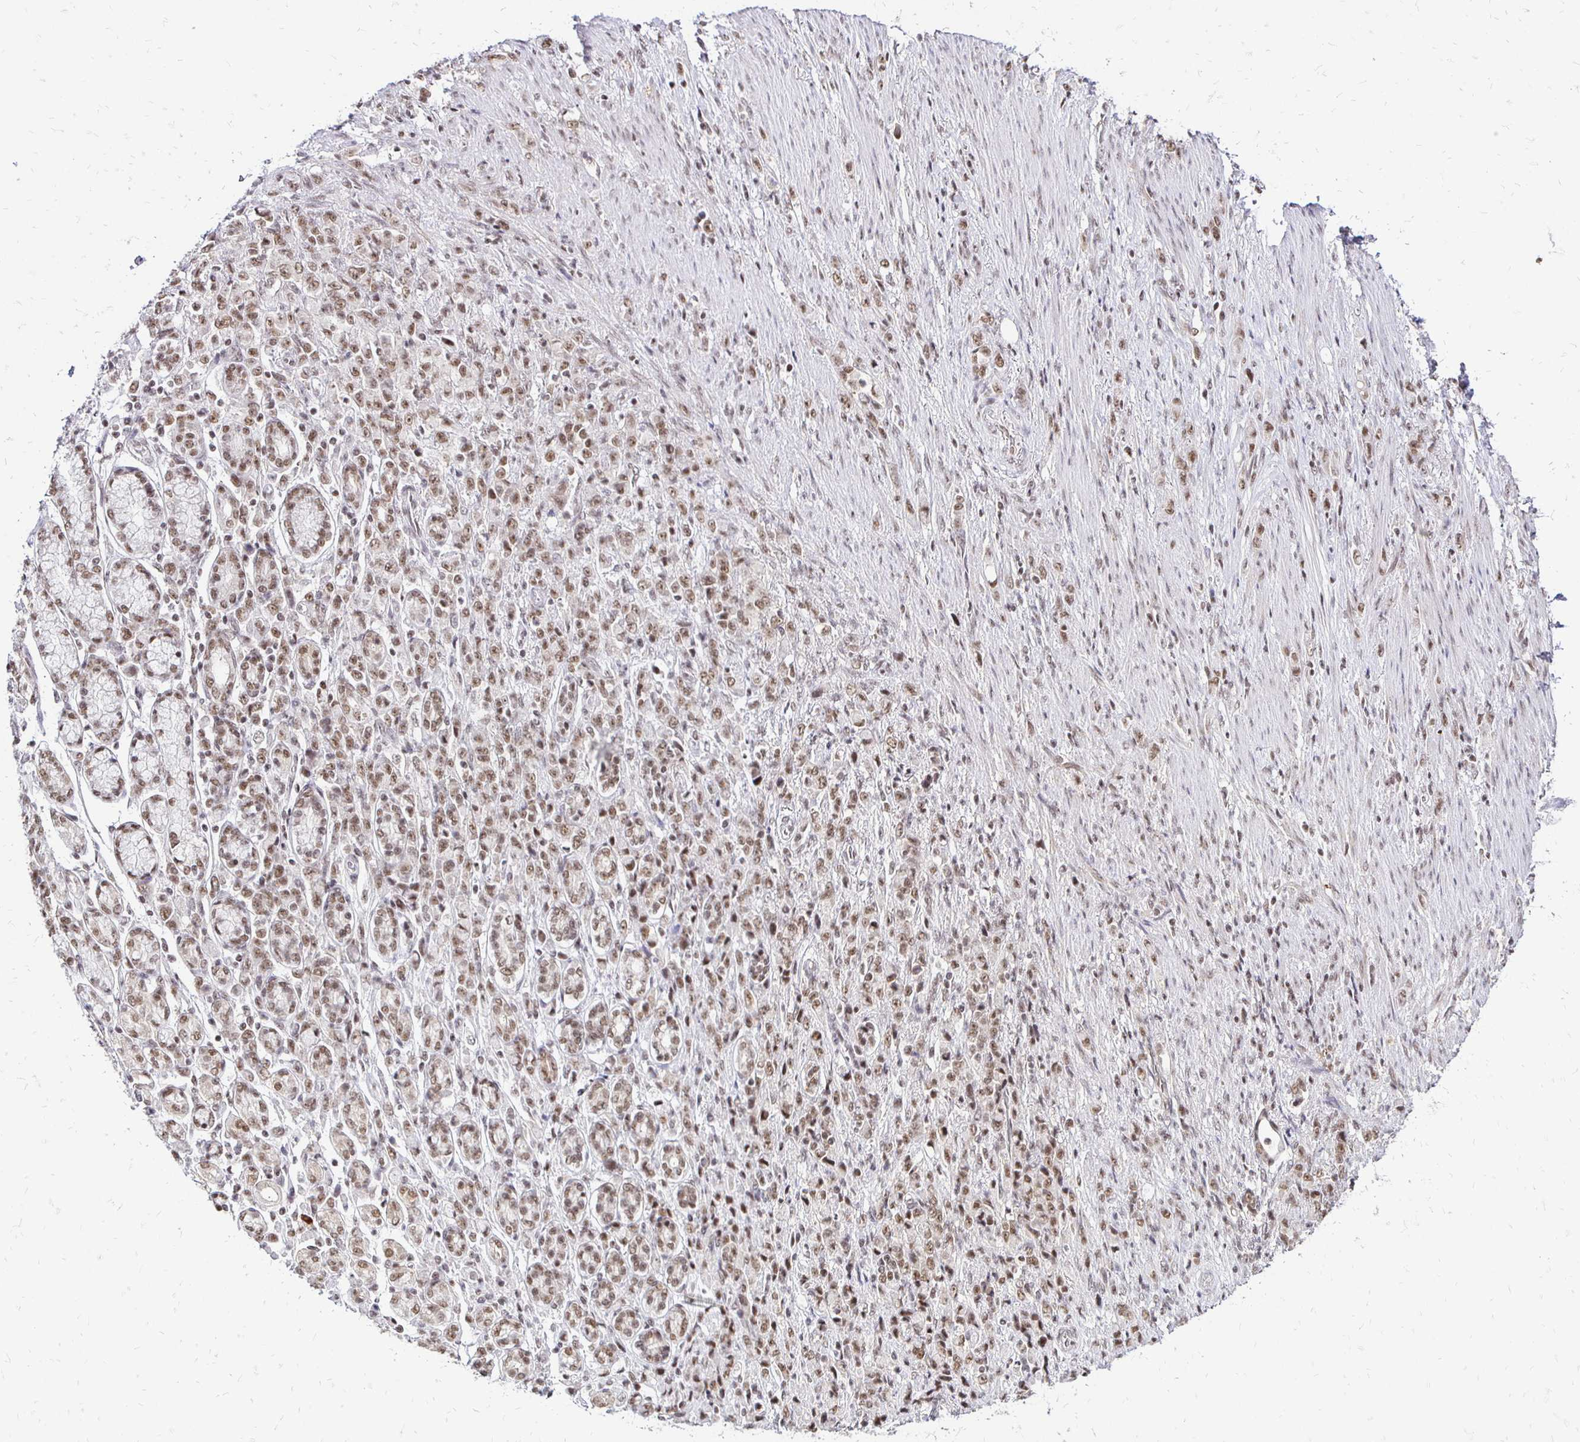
{"staining": {"intensity": "moderate", "quantity": ">75%", "location": "nuclear"}, "tissue": "stomach cancer", "cell_type": "Tumor cells", "image_type": "cancer", "snomed": [{"axis": "morphology", "description": "Adenocarcinoma, NOS"}, {"axis": "topography", "description": "Stomach"}], "caption": "Stomach cancer was stained to show a protein in brown. There is medium levels of moderate nuclear staining in approximately >75% of tumor cells. (DAB (3,3'-diaminobenzidine) IHC with brightfield microscopy, high magnification).", "gene": "SIN3A", "patient": {"sex": "female", "age": 79}}